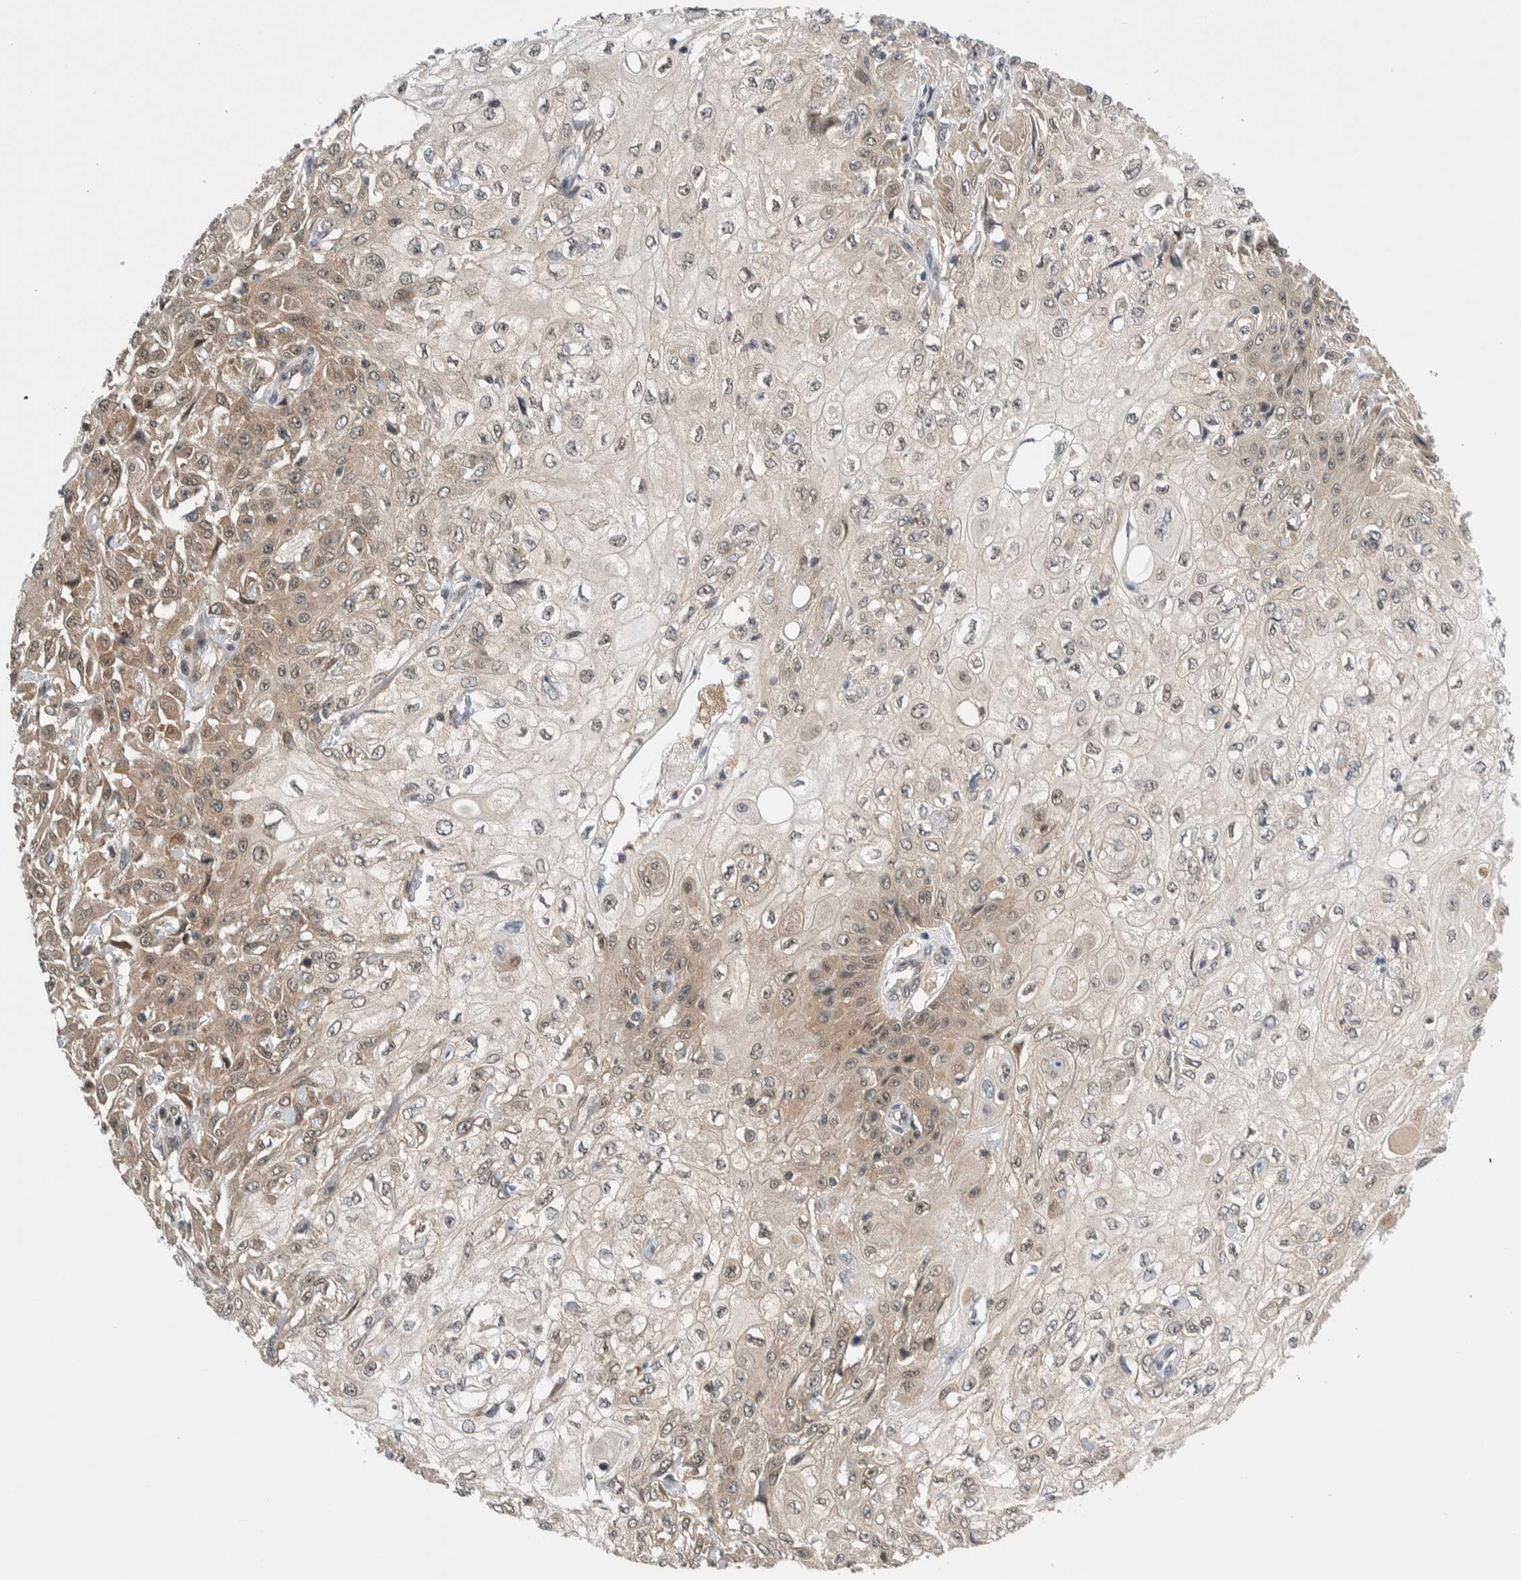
{"staining": {"intensity": "weak", "quantity": "25%-75%", "location": "cytoplasmic/membranous"}, "tissue": "skin cancer", "cell_type": "Tumor cells", "image_type": "cancer", "snomed": [{"axis": "morphology", "description": "Squamous cell carcinoma, NOS"}, {"axis": "morphology", "description": "Squamous cell carcinoma, metastatic, NOS"}, {"axis": "topography", "description": "Skin"}, {"axis": "topography", "description": "Lymph node"}], "caption": "A brown stain shows weak cytoplasmic/membranous positivity of a protein in human skin squamous cell carcinoma tumor cells.", "gene": "CCDC43", "patient": {"sex": "male", "age": 75}}